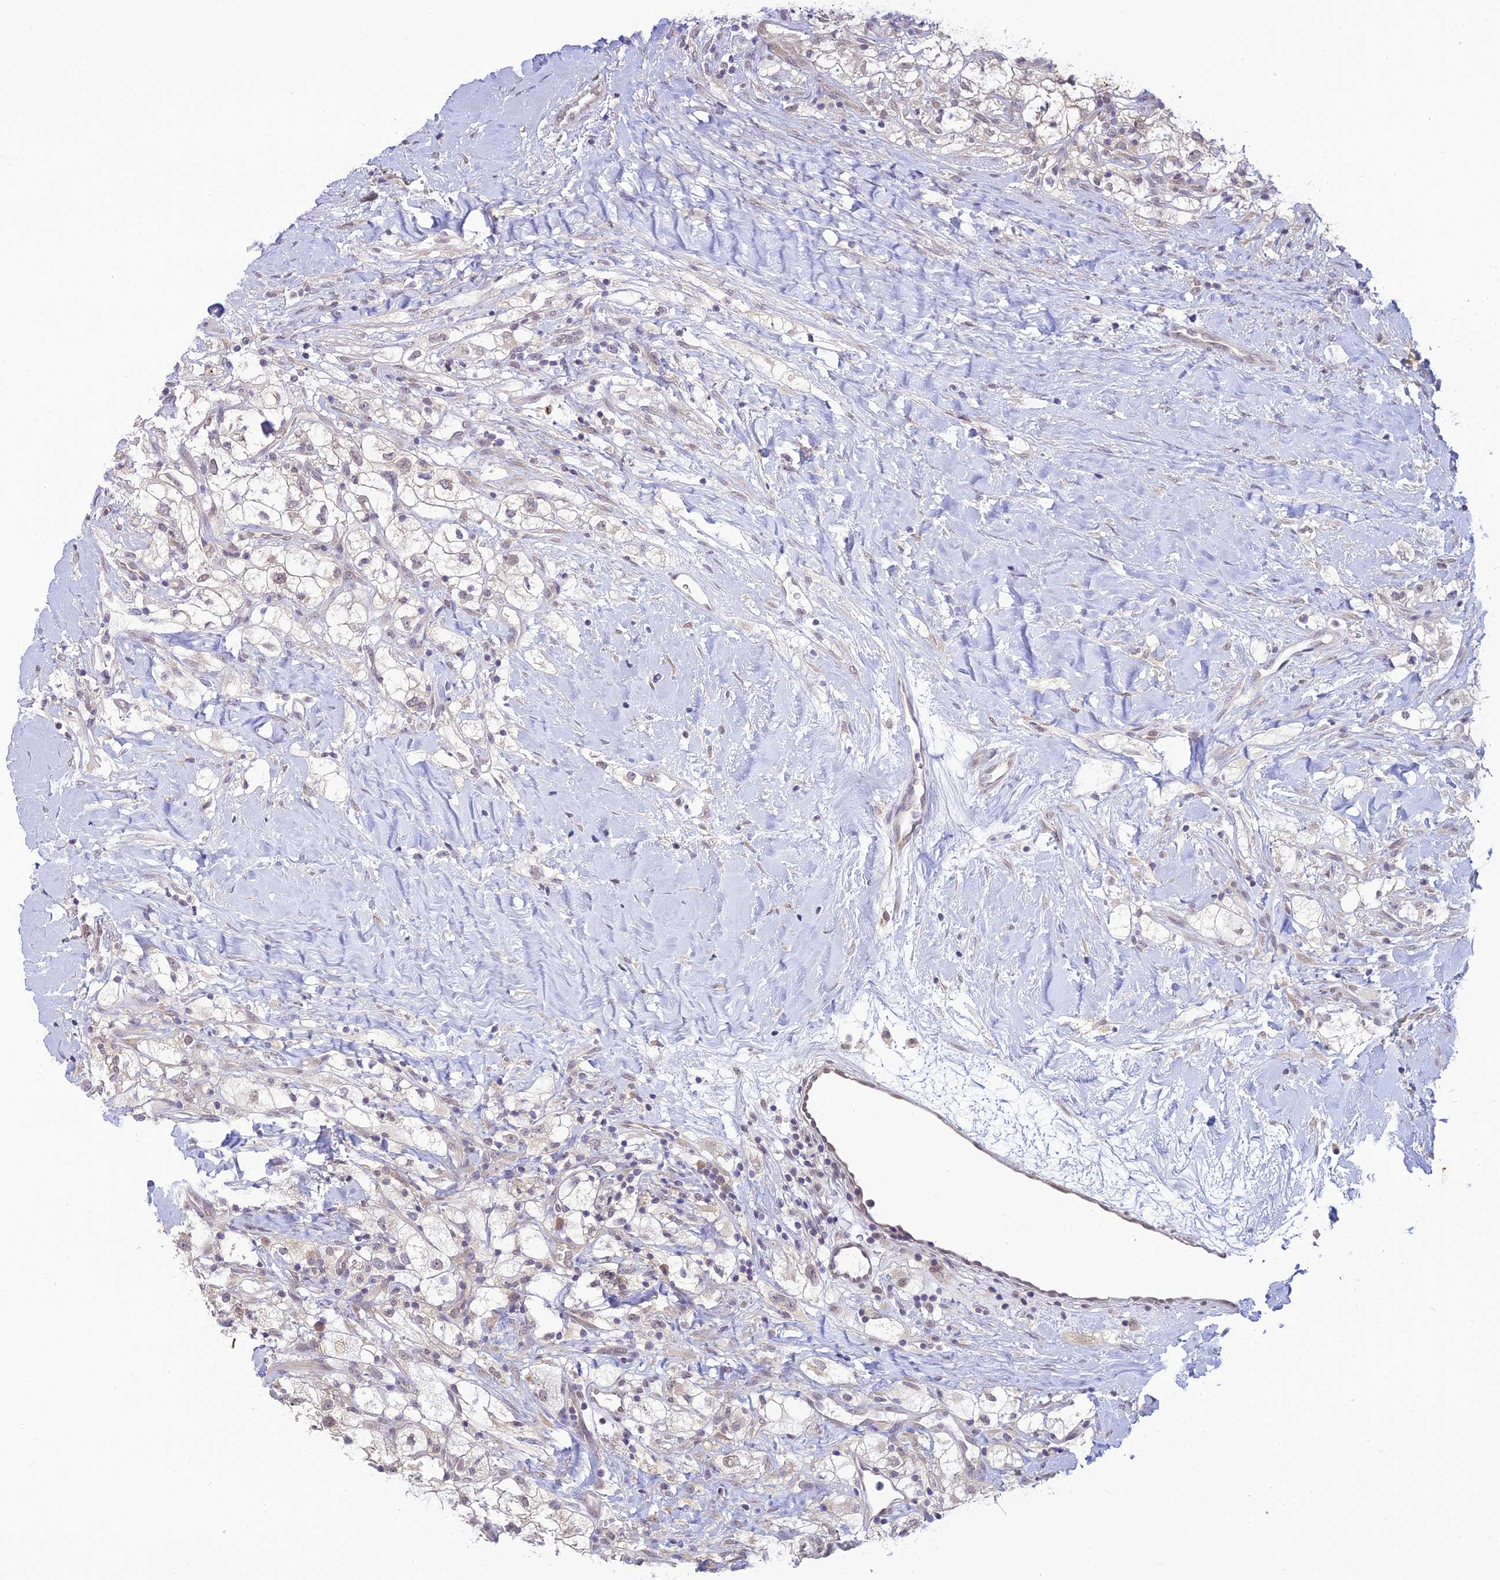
{"staining": {"intensity": "negative", "quantity": "none", "location": "none"}, "tissue": "renal cancer", "cell_type": "Tumor cells", "image_type": "cancer", "snomed": [{"axis": "morphology", "description": "Adenocarcinoma, NOS"}, {"axis": "topography", "description": "Kidney"}], "caption": "IHC histopathology image of neoplastic tissue: renal cancer stained with DAB exhibits no significant protein staining in tumor cells.", "gene": "SKIC8", "patient": {"sex": "male", "age": 59}}